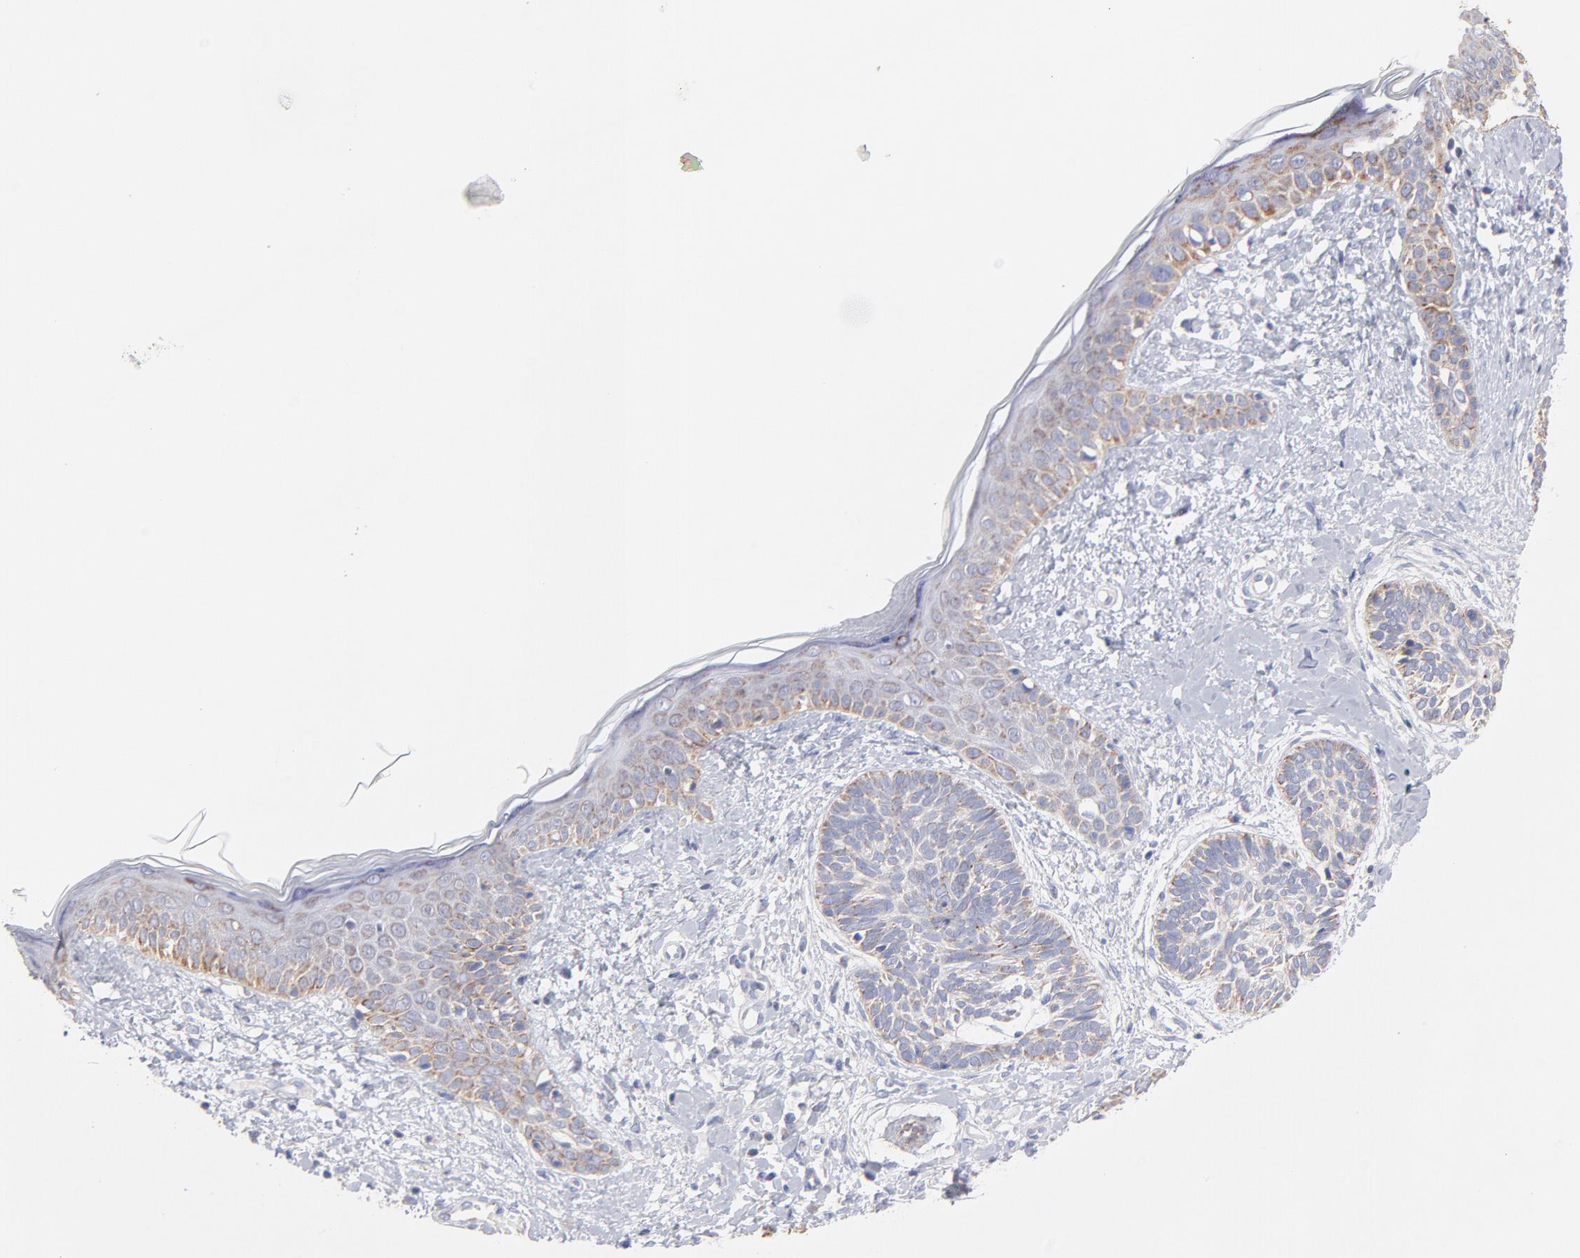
{"staining": {"intensity": "negative", "quantity": "none", "location": "none"}, "tissue": "skin cancer", "cell_type": "Tumor cells", "image_type": "cancer", "snomed": [{"axis": "morphology", "description": "Normal tissue, NOS"}, {"axis": "morphology", "description": "Basal cell carcinoma"}, {"axis": "topography", "description": "Skin"}], "caption": "Tumor cells are negative for brown protein staining in skin cancer (basal cell carcinoma).", "gene": "TIMM8A", "patient": {"sex": "male", "age": 63}}